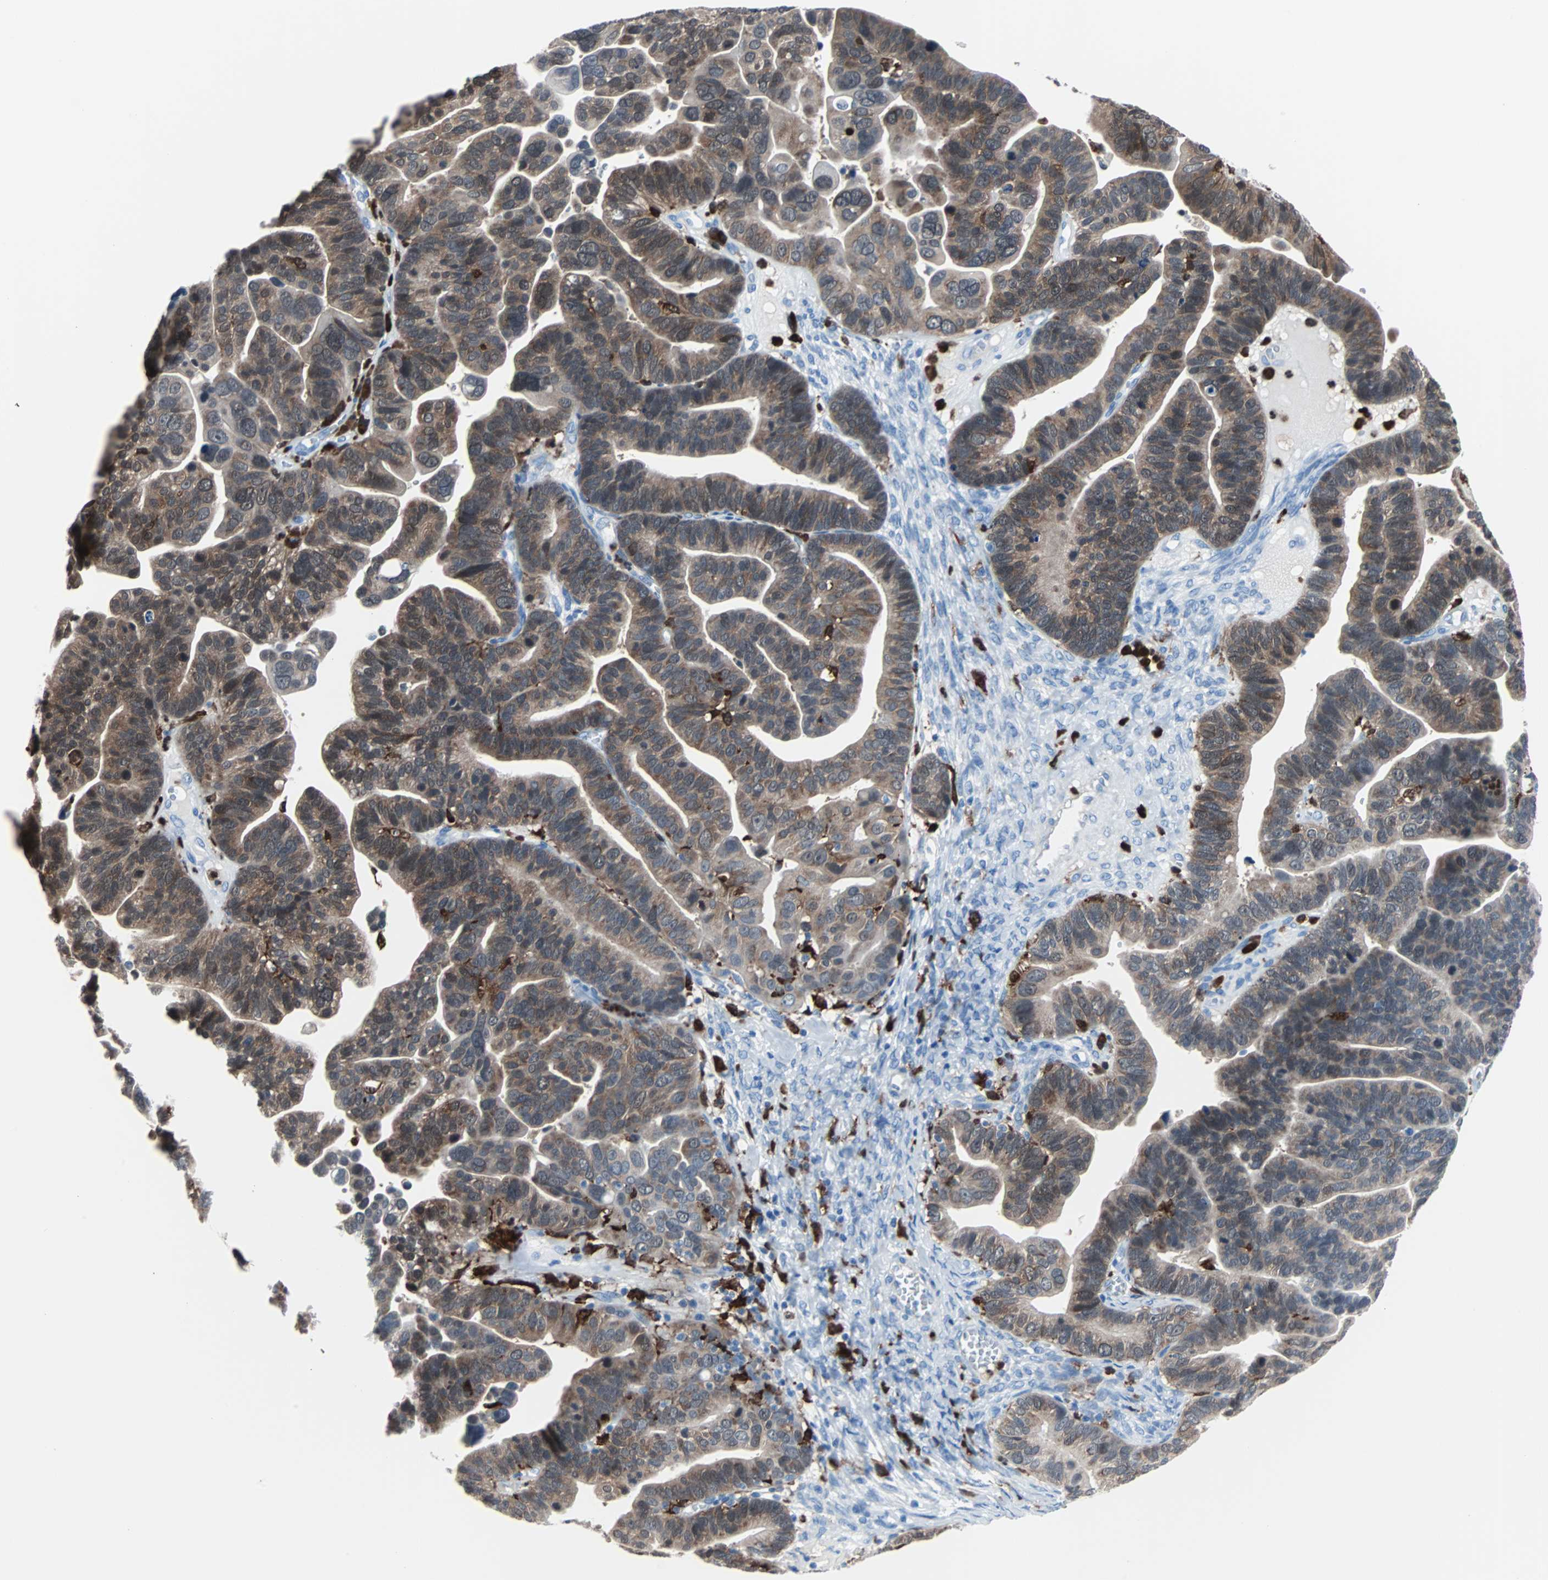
{"staining": {"intensity": "moderate", "quantity": ">75%", "location": "cytoplasmic/membranous"}, "tissue": "ovarian cancer", "cell_type": "Tumor cells", "image_type": "cancer", "snomed": [{"axis": "morphology", "description": "Cystadenocarcinoma, serous, NOS"}, {"axis": "topography", "description": "Ovary"}], "caption": "Moderate cytoplasmic/membranous positivity is seen in about >75% of tumor cells in serous cystadenocarcinoma (ovarian). (Brightfield microscopy of DAB IHC at high magnification).", "gene": "SYK", "patient": {"sex": "female", "age": 56}}